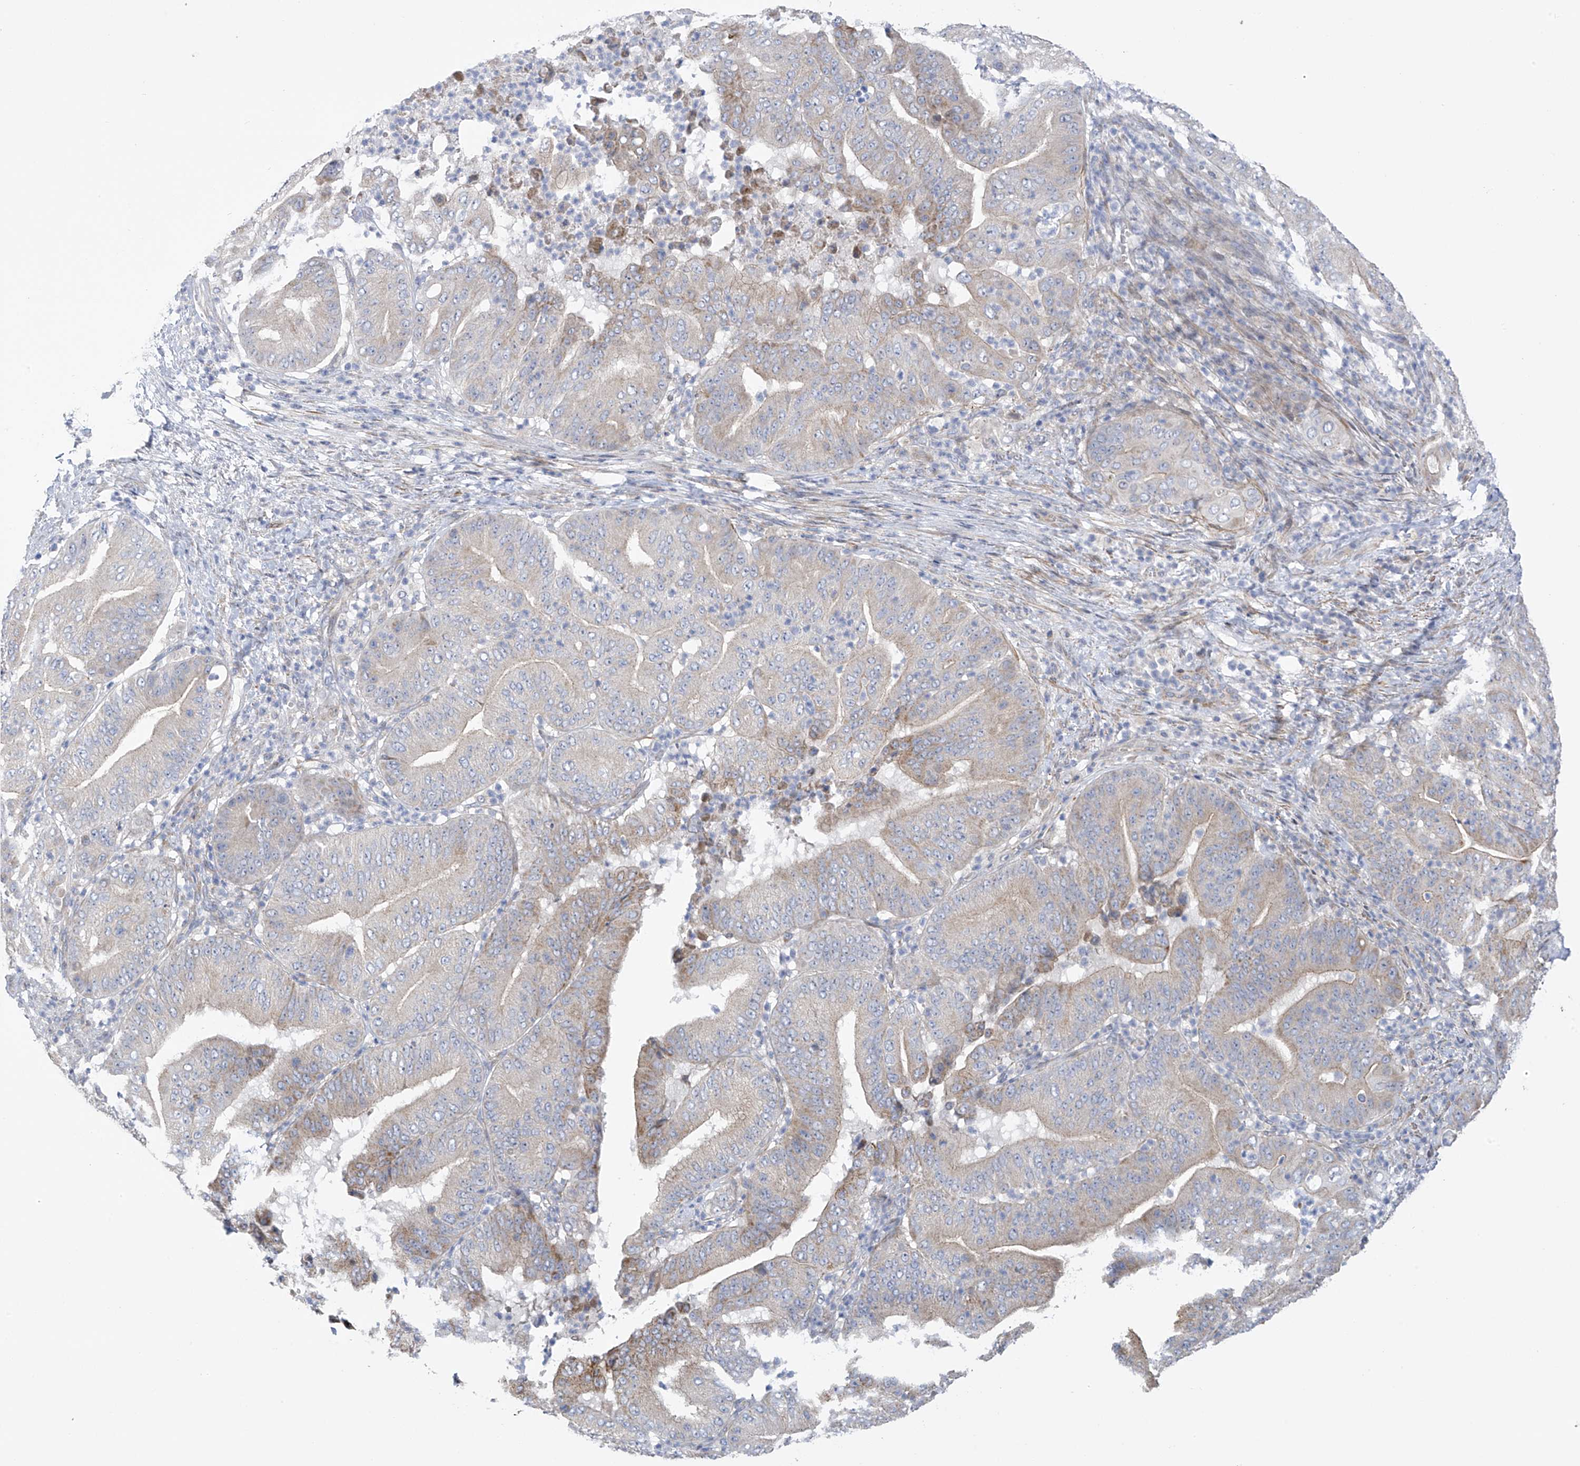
{"staining": {"intensity": "weak", "quantity": "<25%", "location": "cytoplasmic/membranous"}, "tissue": "pancreatic cancer", "cell_type": "Tumor cells", "image_type": "cancer", "snomed": [{"axis": "morphology", "description": "Adenocarcinoma, NOS"}, {"axis": "topography", "description": "Pancreas"}], "caption": "Protein analysis of pancreatic adenocarcinoma displays no significant expression in tumor cells.", "gene": "ZNF641", "patient": {"sex": "female", "age": 77}}